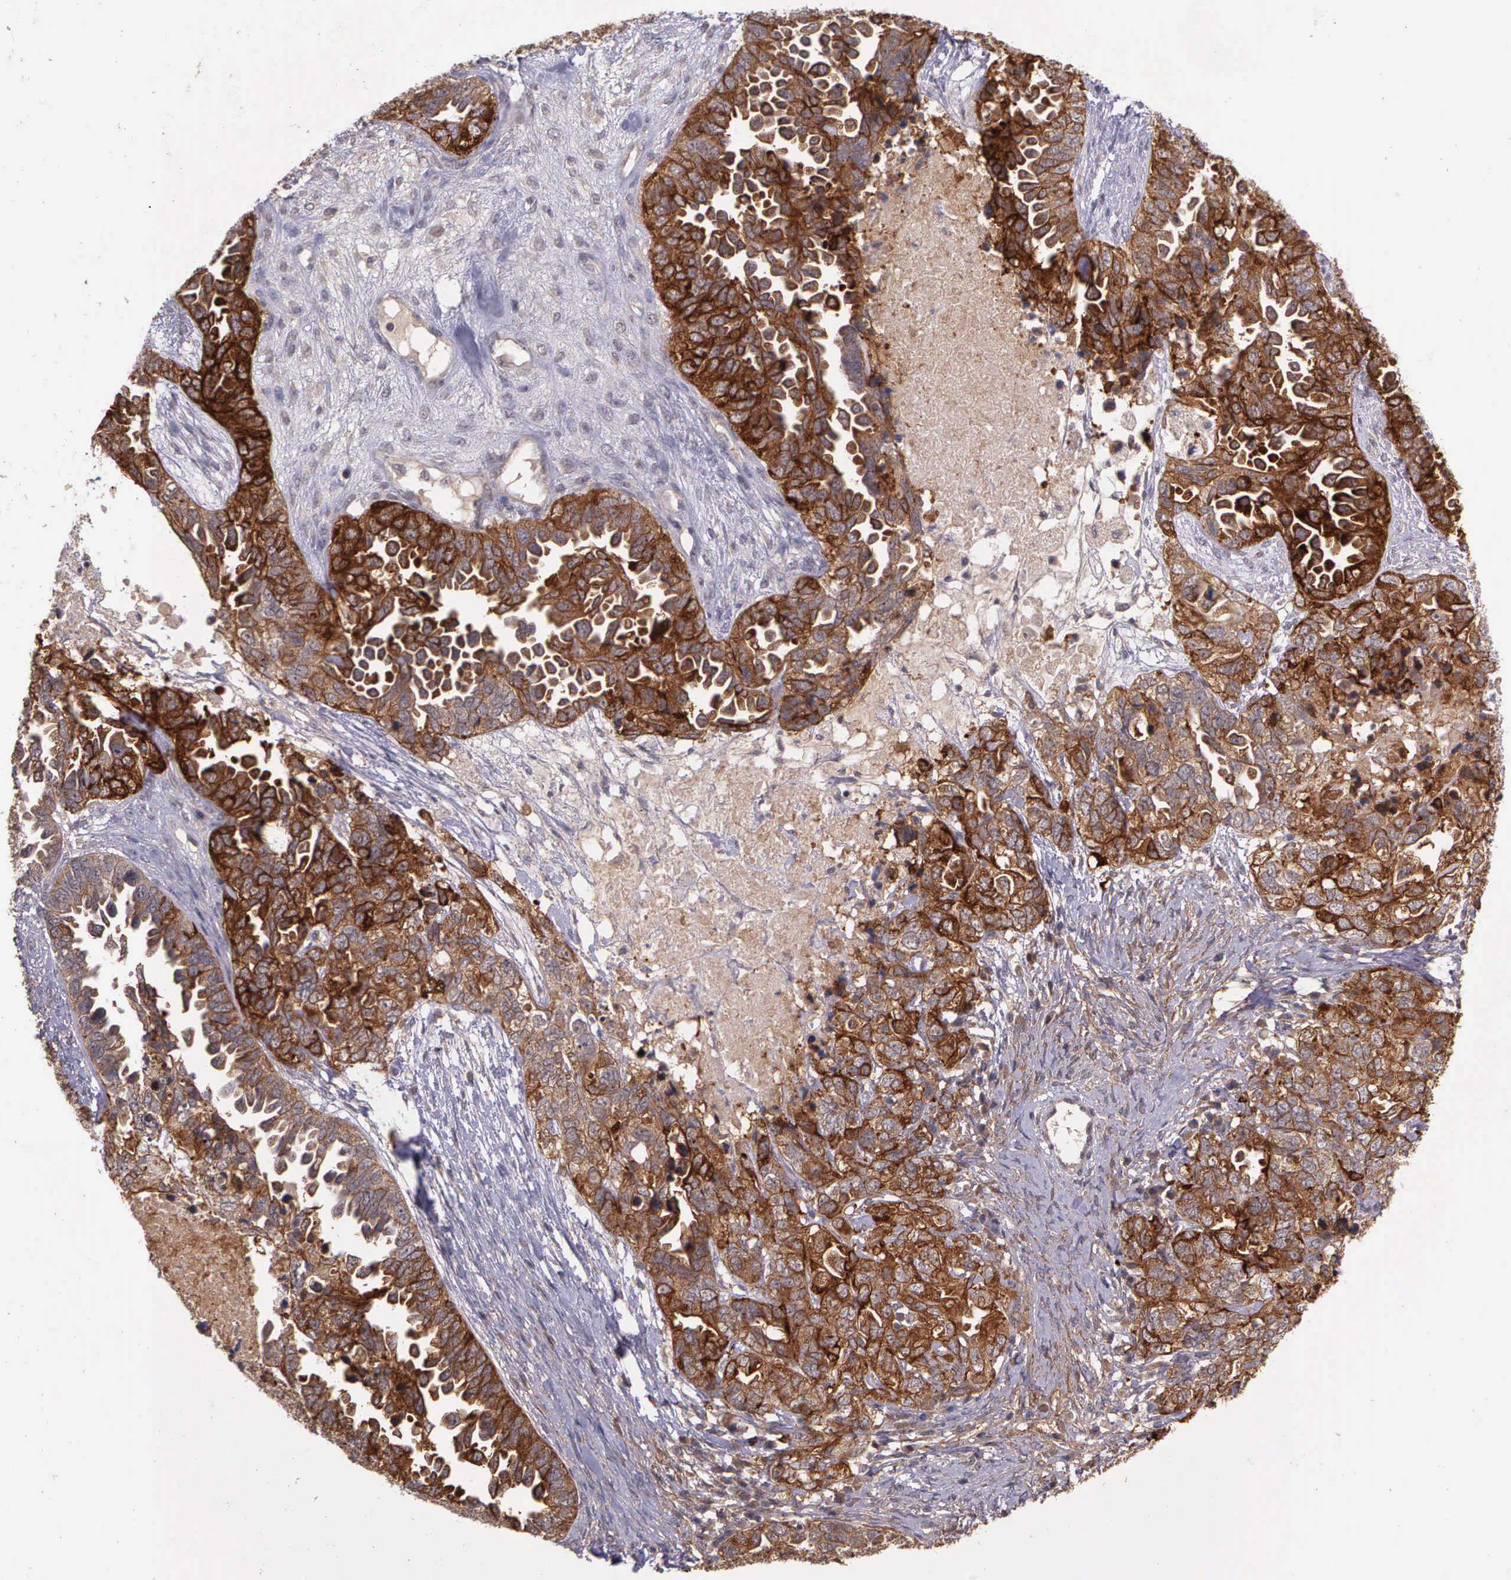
{"staining": {"intensity": "strong", "quantity": ">75%", "location": "cytoplasmic/membranous"}, "tissue": "ovarian cancer", "cell_type": "Tumor cells", "image_type": "cancer", "snomed": [{"axis": "morphology", "description": "Cystadenocarcinoma, serous, NOS"}, {"axis": "topography", "description": "Ovary"}], "caption": "Ovarian cancer stained with a brown dye exhibits strong cytoplasmic/membranous positive positivity in approximately >75% of tumor cells.", "gene": "PRICKLE3", "patient": {"sex": "female", "age": 82}}